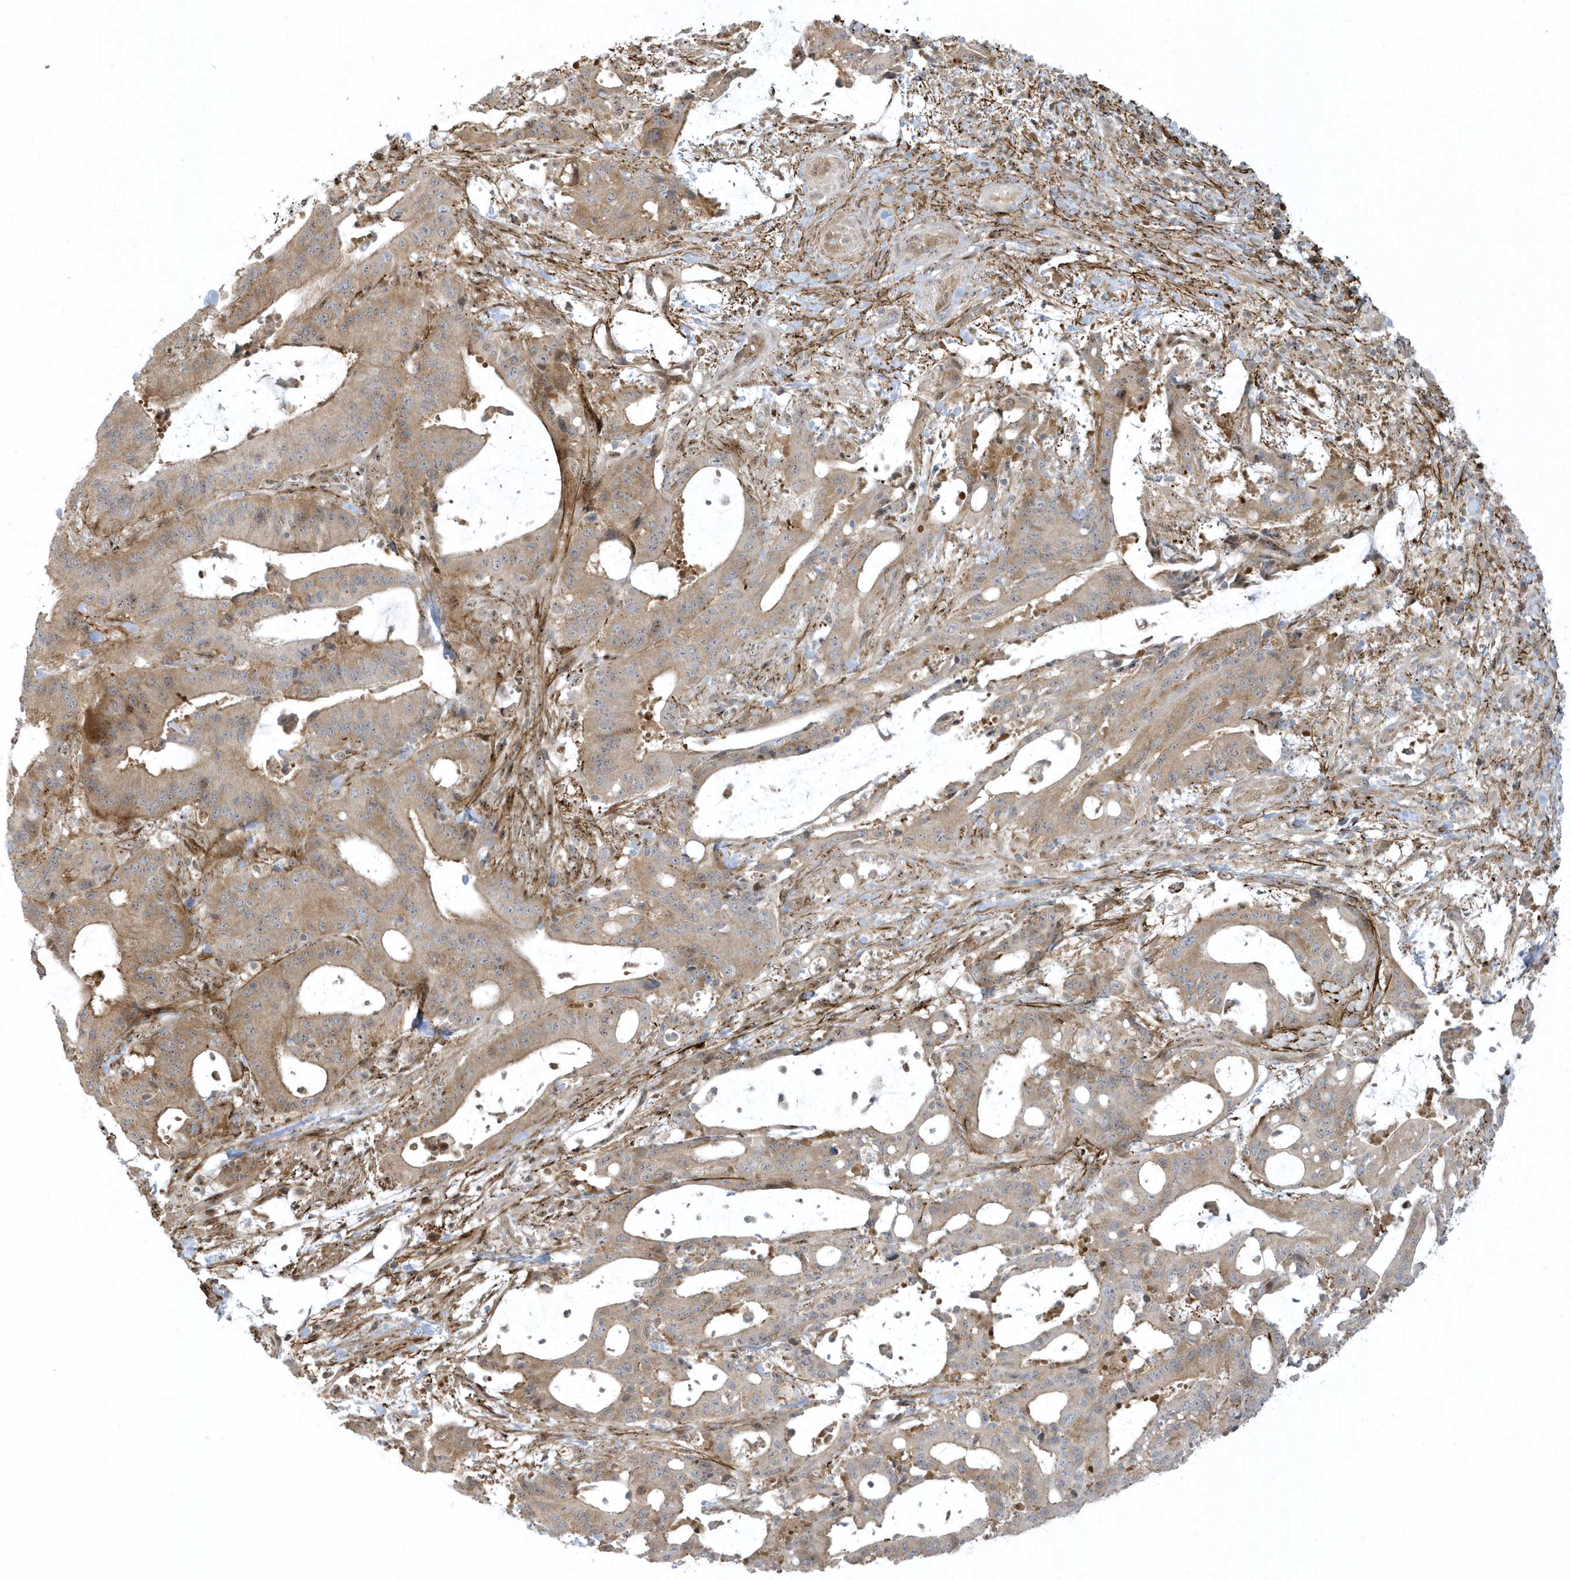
{"staining": {"intensity": "weak", "quantity": "25%-75%", "location": "cytoplasmic/membranous"}, "tissue": "liver cancer", "cell_type": "Tumor cells", "image_type": "cancer", "snomed": [{"axis": "morphology", "description": "Normal tissue, NOS"}, {"axis": "morphology", "description": "Cholangiocarcinoma"}, {"axis": "topography", "description": "Liver"}, {"axis": "topography", "description": "Peripheral nerve tissue"}], "caption": "The immunohistochemical stain shows weak cytoplasmic/membranous positivity in tumor cells of liver cancer (cholangiocarcinoma) tissue. (IHC, brightfield microscopy, high magnification).", "gene": "MASP2", "patient": {"sex": "female", "age": 73}}